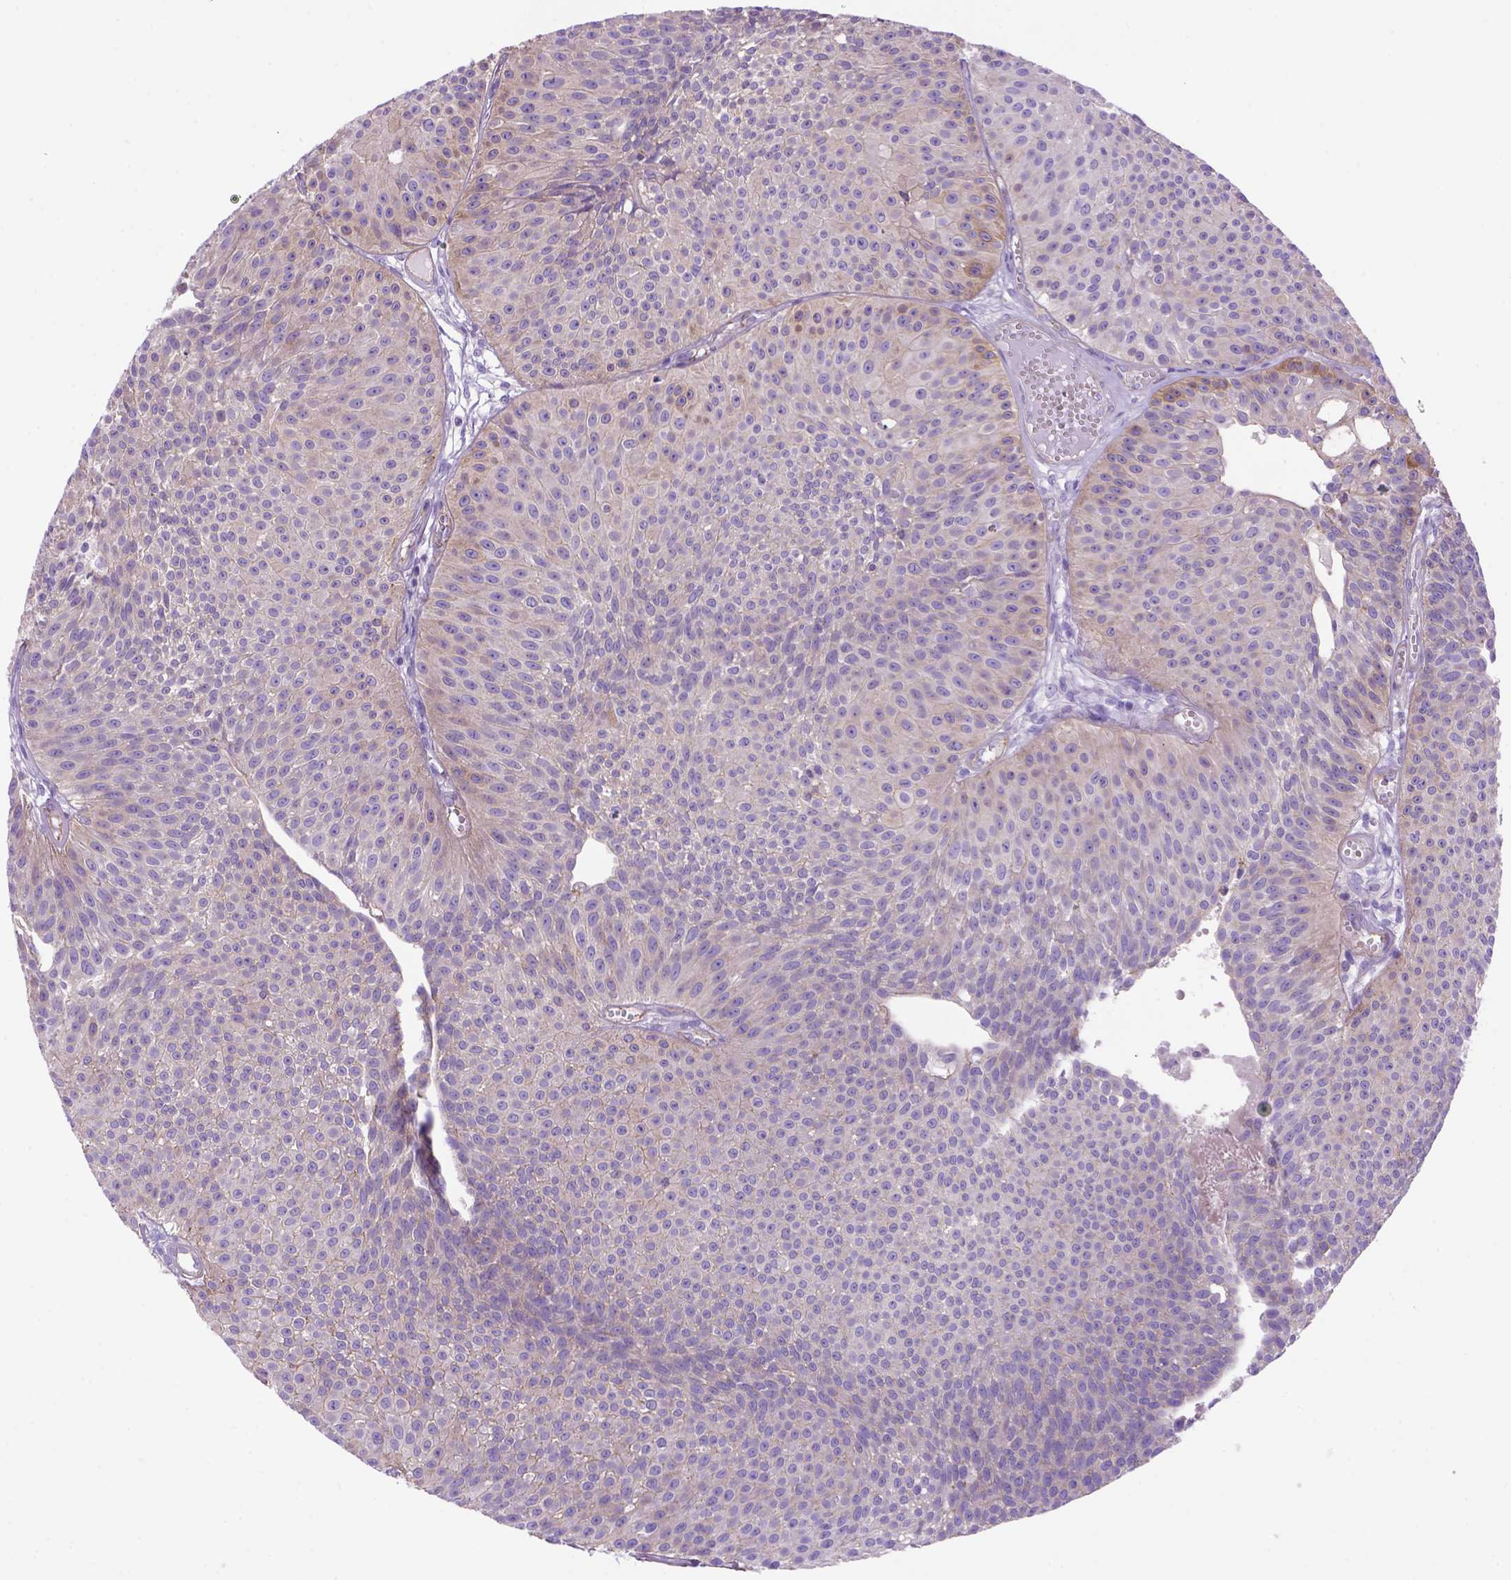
{"staining": {"intensity": "moderate", "quantity": "25%-75%", "location": "cytoplasmic/membranous"}, "tissue": "urothelial cancer", "cell_type": "Tumor cells", "image_type": "cancer", "snomed": [{"axis": "morphology", "description": "Urothelial carcinoma, Low grade"}, {"axis": "topography", "description": "Urinary bladder"}], "caption": "Tumor cells reveal moderate cytoplasmic/membranous positivity in about 25%-75% of cells in urothelial cancer. Immunohistochemistry (ihc) stains the protein in brown and the nuclei are stained blue.", "gene": "PEX12", "patient": {"sex": "male", "age": 63}}